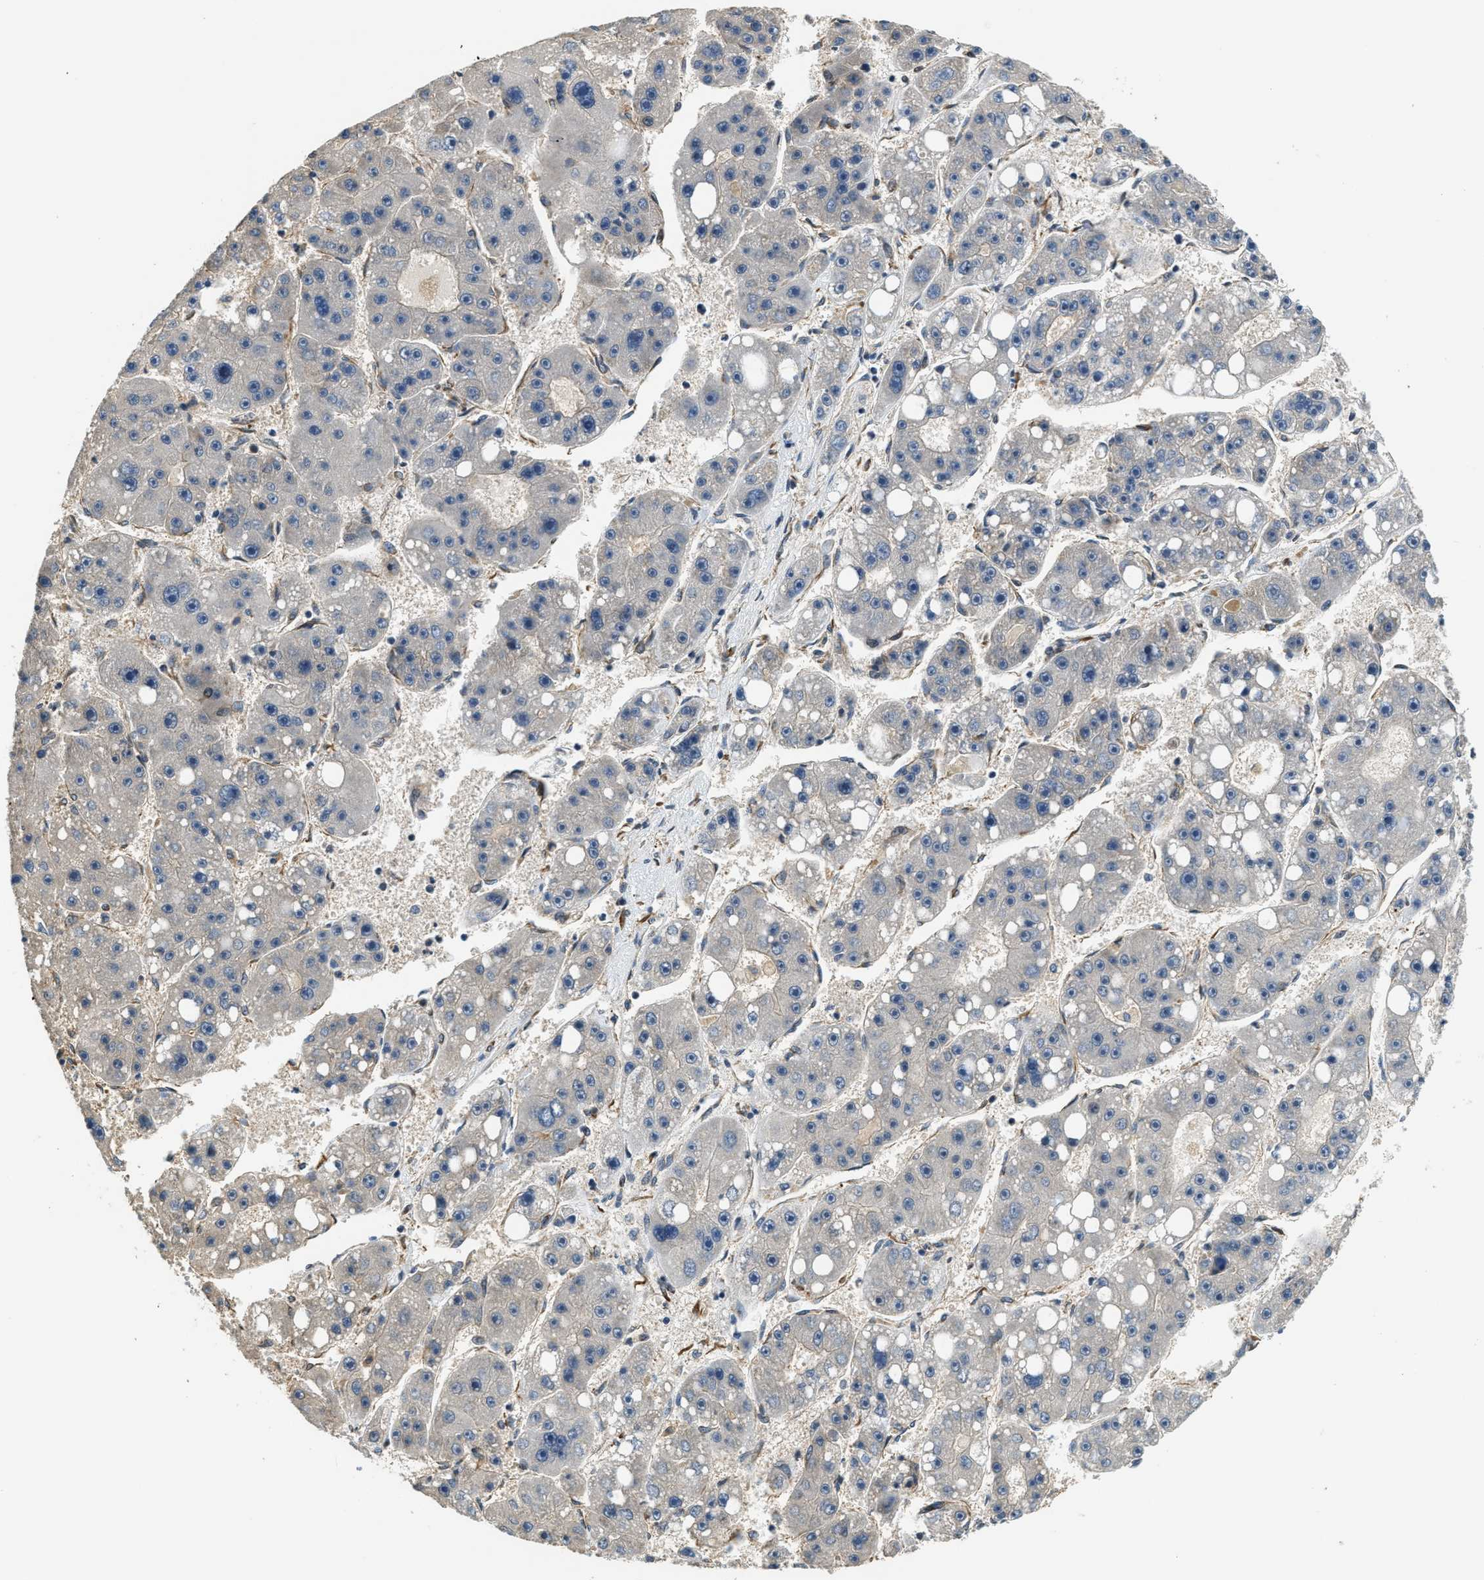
{"staining": {"intensity": "negative", "quantity": "none", "location": "none"}, "tissue": "liver cancer", "cell_type": "Tumor cells", "image_type": "cancer", "snomed": [{"axis": "morphology", "description": "Carcinoma, Hepatocellular, NOS"}, {"axis": "topography", "description": "Liver"}], "caption": "Immunohistochemistry (IHC) of liver cancer (hepatocellular carcinoma) reveals no expression in tumor cells.", "gene": "ALOX12", "patient": {"sex": "female", "age": 61}}